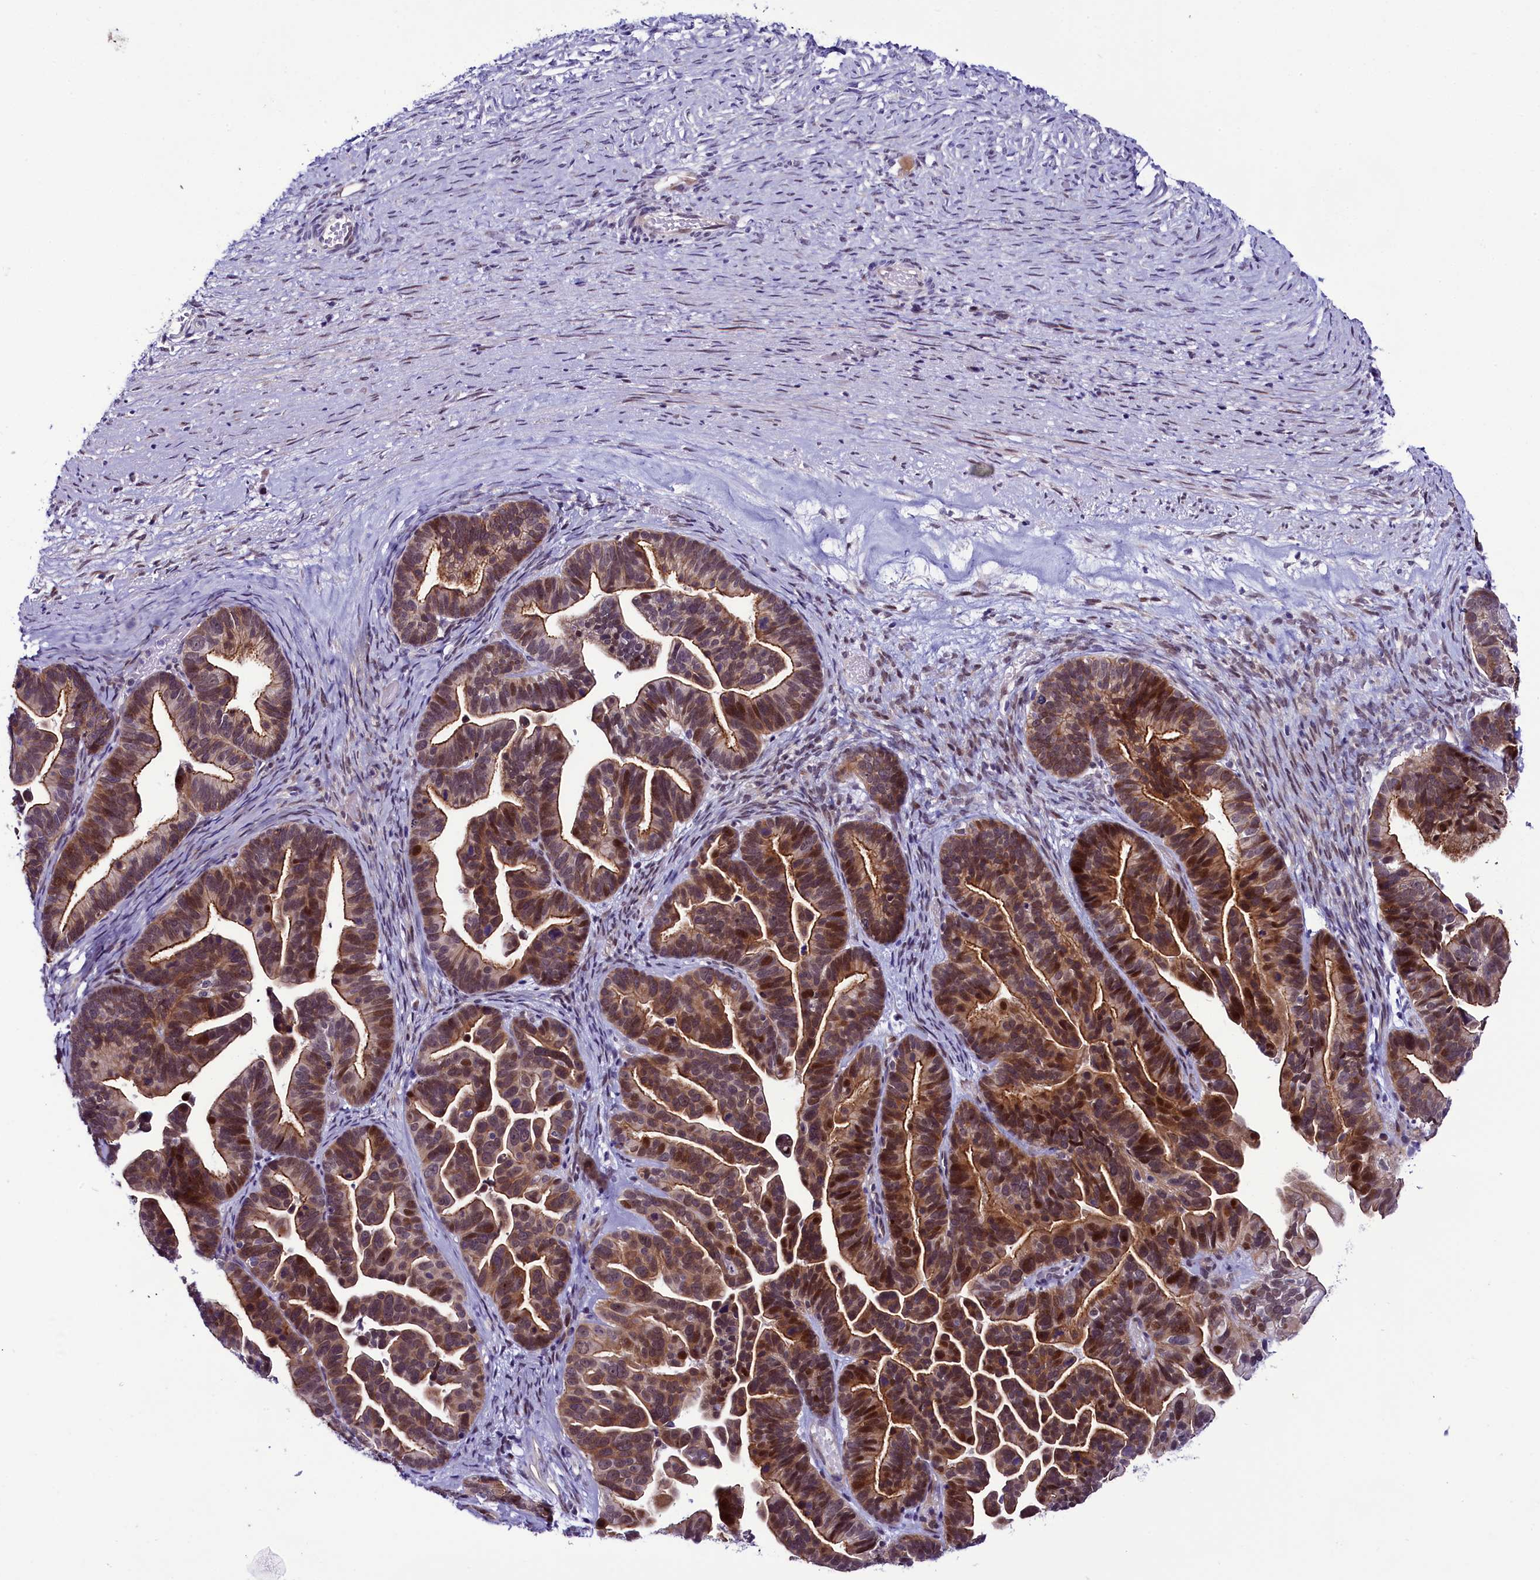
{"staining": {"intensity": "moderate", "quantity": "25%-75%", "location": "cytoplasmic/membranous,nuclear"}, "tissue": "ovarian cancer", "cell_type": "Tumor cells", "image_type": "cancer", "snomed": [{"axis": "morphology", "description": "Cystadenocarcinoma, serous, NOS"}, {"axis": "topography", "description": "Ovary"}], "caption": "Immunohistochemical staining of serous cystadenocarcinoma (ovarian) shows medium levels of moderate cytoplasmic/membranous and nuclear protein staining in approximately 25%-75% of tumor cells.", "gene": "CCDC106", "patient": {"sex": "female", "age": 56}}